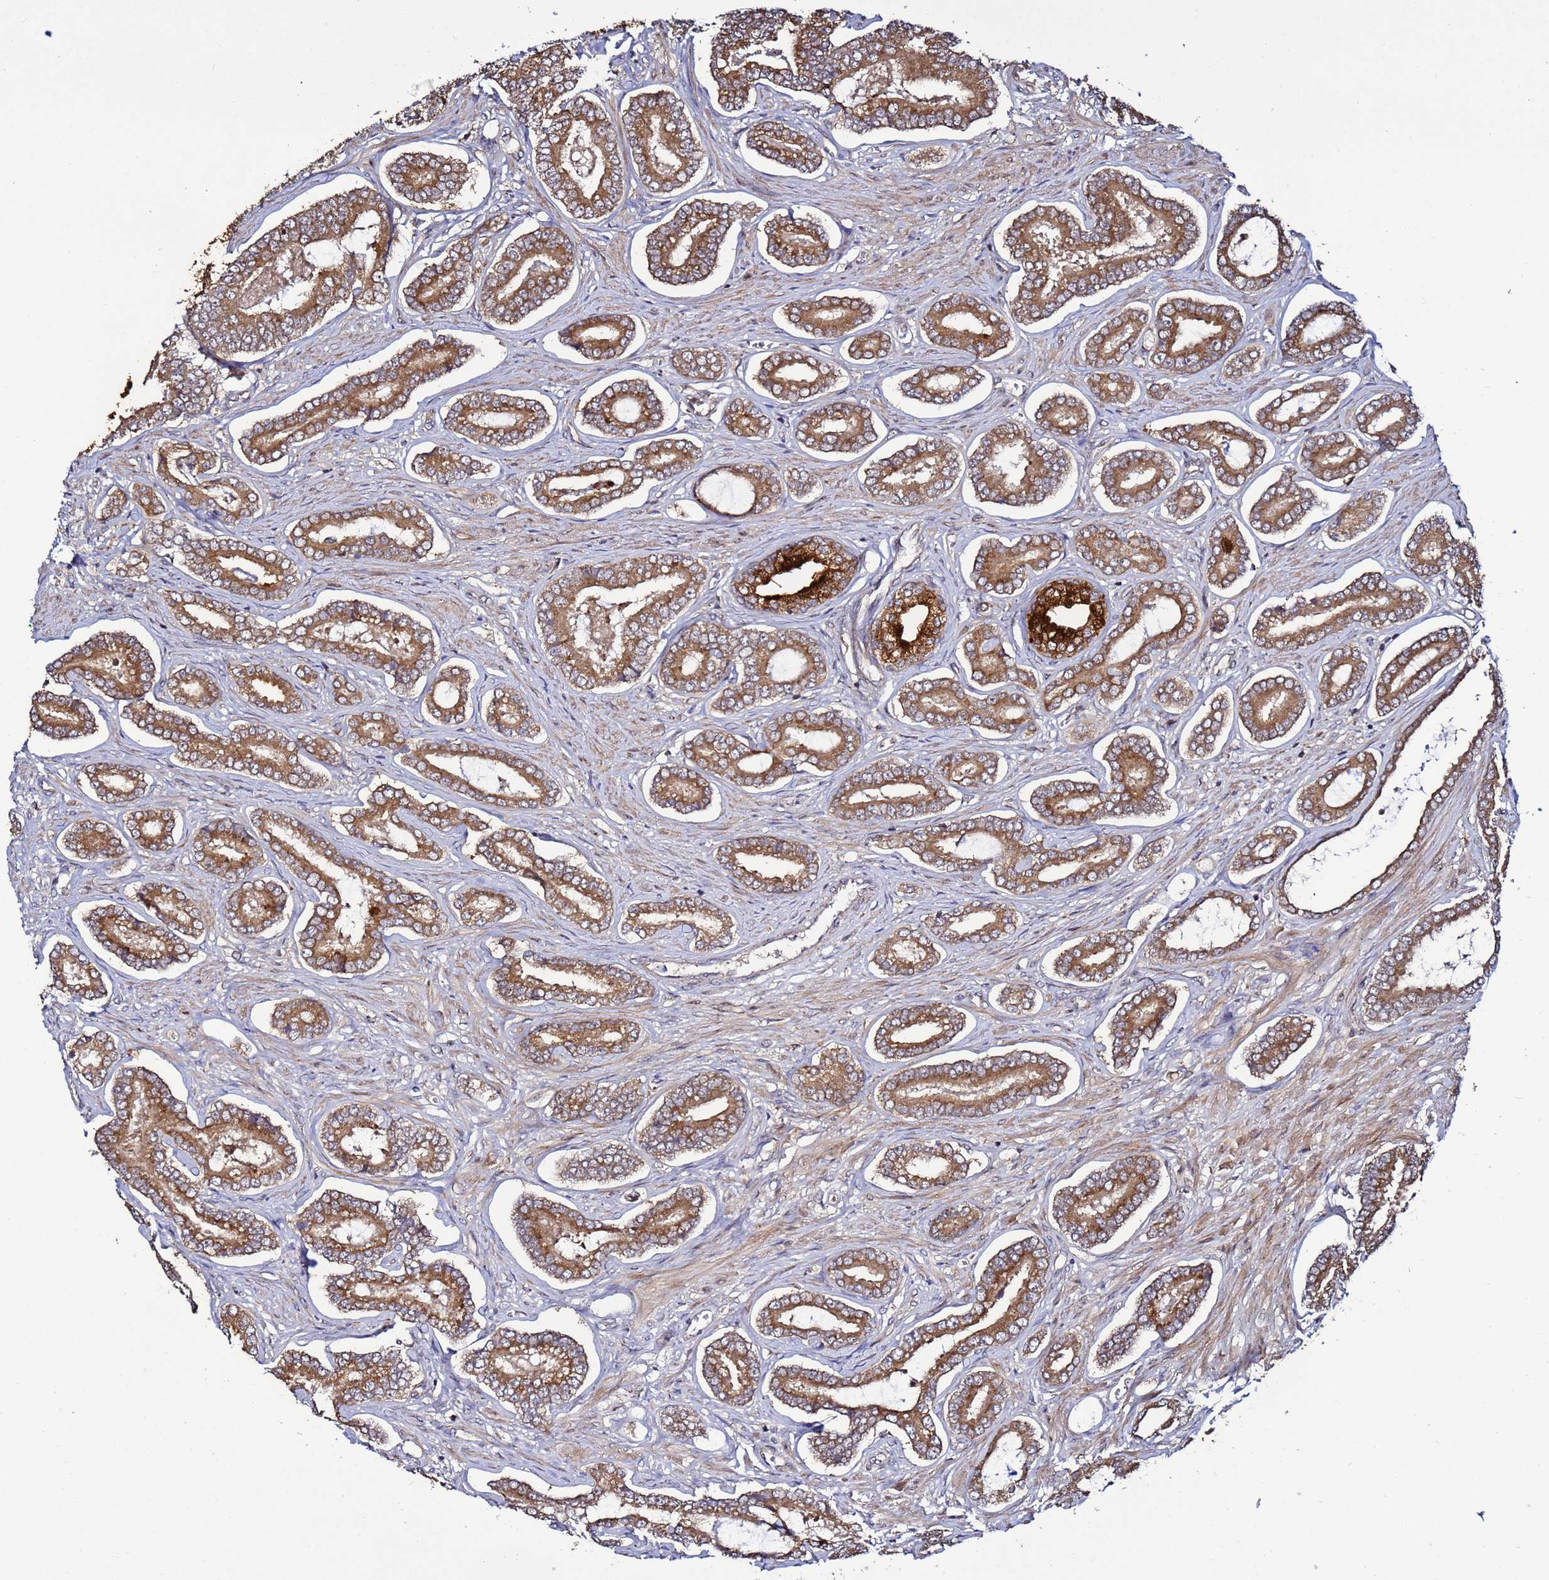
{"staining": {"intensity": "strong", "quantity": ">75%", "location": "cytoplasmic/membranous"}, "tissue": "prostate cancer", "cell_type": "Tumor cells", "image_type": "cancer", "snomed": [{"axis": "morphology", "description": "Adenocarcinoma, NOS"}, {"axis": "topography", "description": "Prostate and seminal vesicle, NOS"}], "caption": "Approximately >75% of tumor cells in prostate cancer (adenocarcinoma) reveal strong cytoplasmic/membranous protein staining as visualized by brown immunohistochemical staining.", "gene": "TMEM176B", "patient": {"sex": "male", "age": 76}}